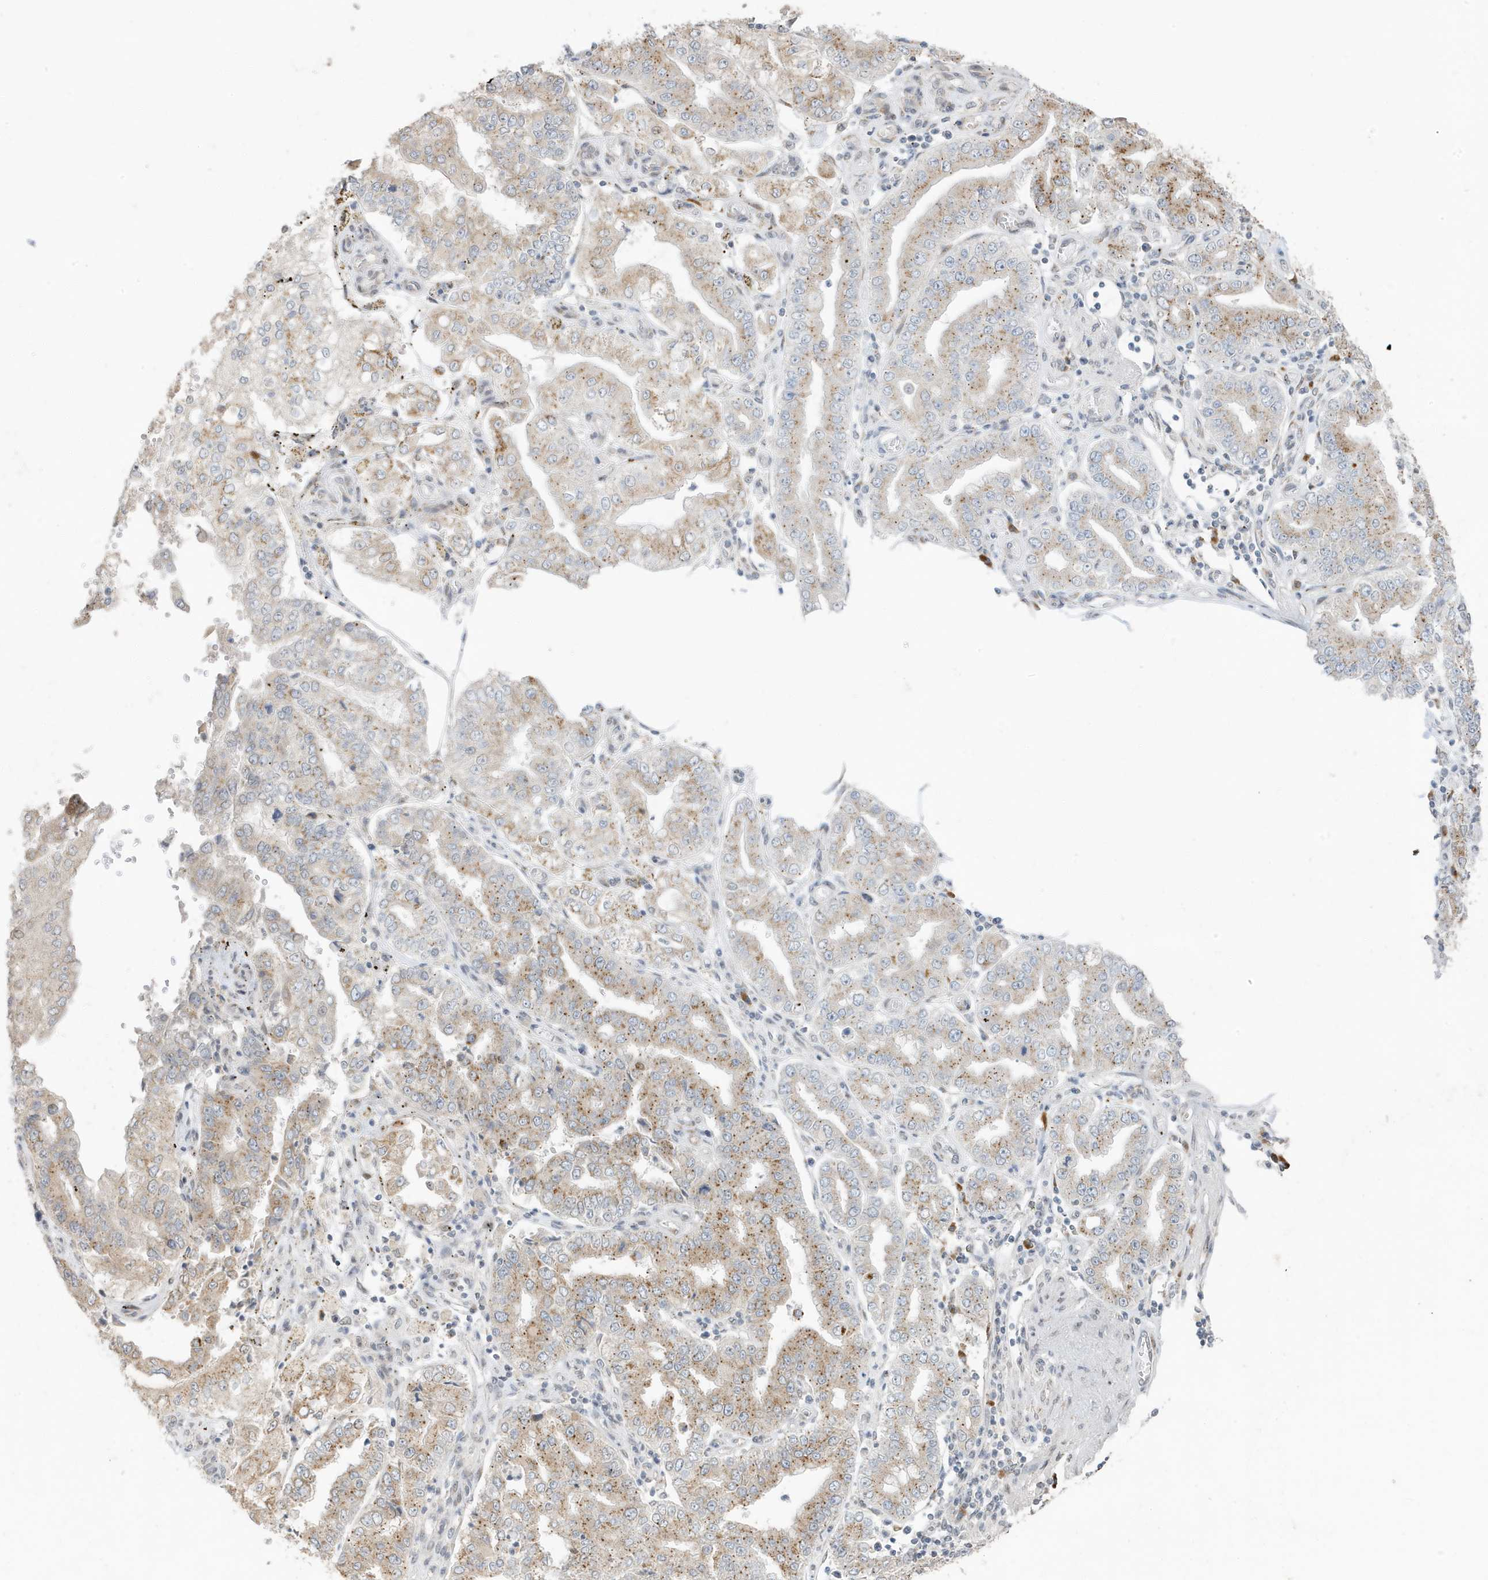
{"staining": {"intensity": "moderate", "quantity": "25%-75%", "location": "cytoplasmic/membranous"}, "tissue": "stomach cancer", "cell_type": "Tumor cells", "image_type": "cancer", "snomed": [{"axis": "morphology", "description": "Adenocarcinoma, NOS"}, {"axis": "topography", "description": "Stomach"}], "caption": "About 25%-75% of tumor cells in human stomach cancer (adenocarcinoma) reveal moderate cytoplasmic/membranous protein expression as visualized by brown immunohistochemical staining.", "gene": "RER1", "patient": {"sex": "male", "age": 76}}